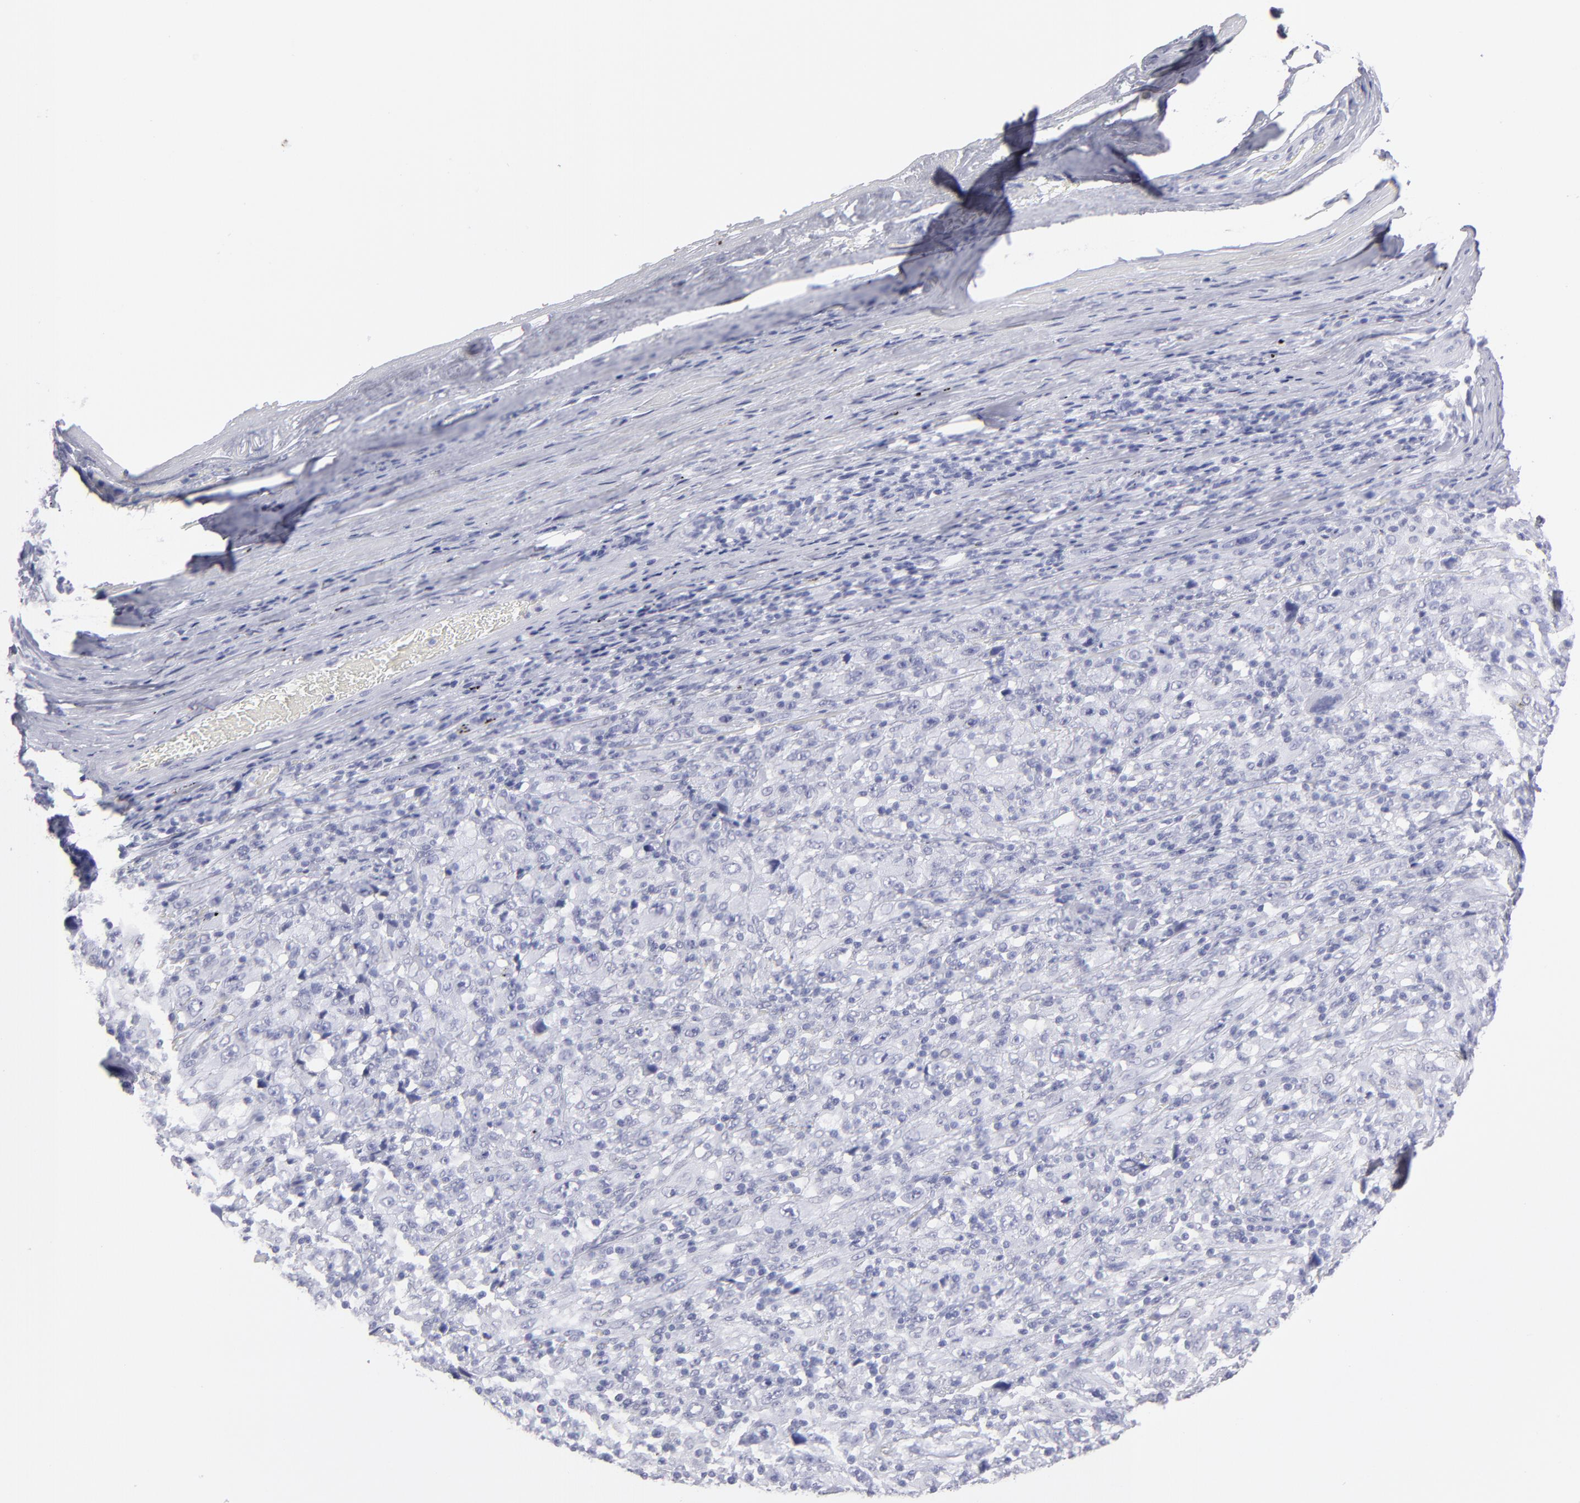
{"staining": {"intensity": "negative", "quantity": "none", "location": "none"}, "tissue": "melanoma", "cell_type": "Tumor cells", "image_type": "cancer", "snomed": [{"axis": "morphology", "description": "Malignant melanoma, Metastatic site"}, {"axis": "topography", "description": "Skin"}], "caption": "Tumor cells show no significant staining in melanoma.", "gene": "ALDOB", "patient": {"sex": "female", "age": 56}}